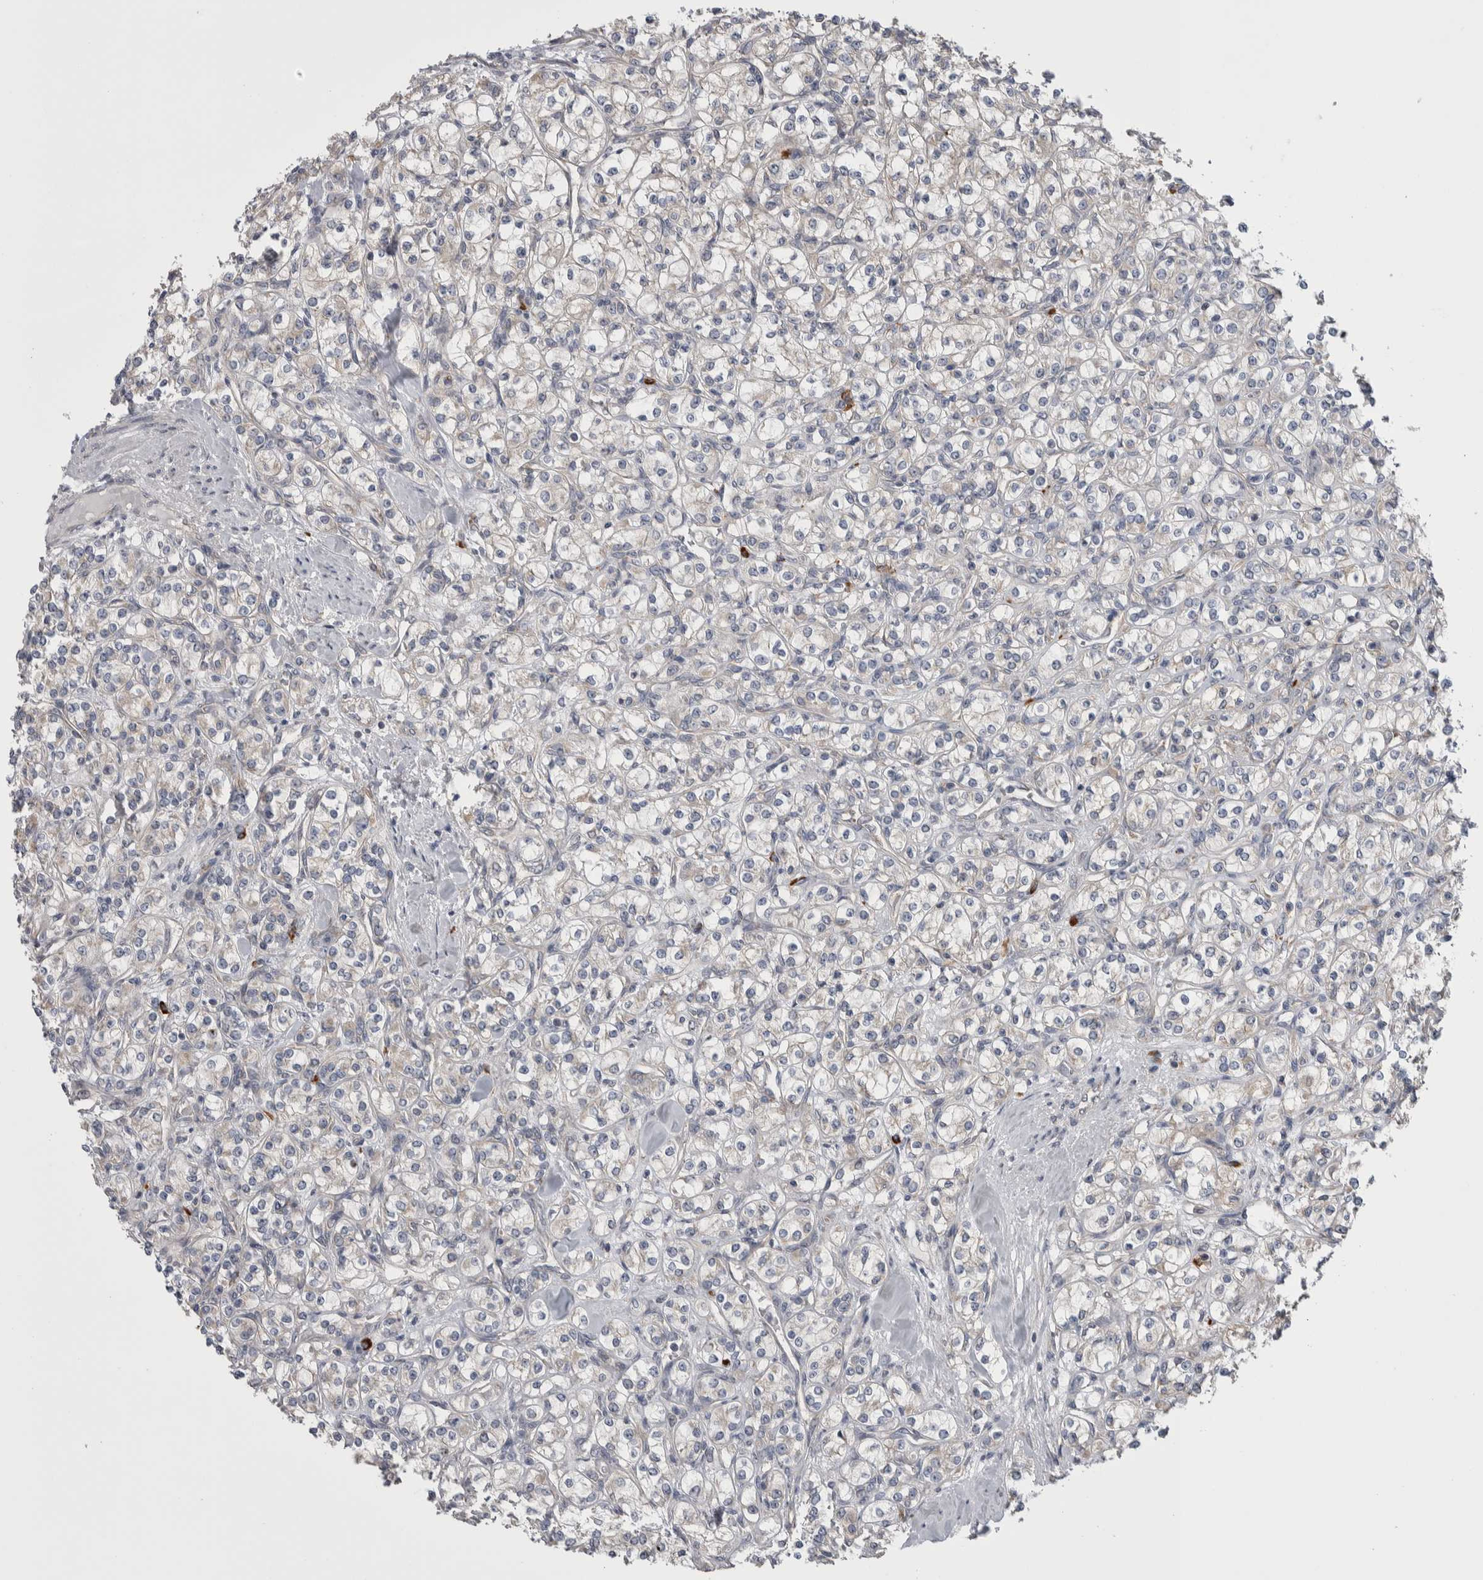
{"staining": {"intensity": "negative", "quantity": "none", "location": "none"}, "tissue": "renal cancer", "cell_type": "Tumor cells", "image_type": "cancer", "snomed": [{"axis": "morphology", "description": "Adenocarcinoma, NOS"}, {"axis": "topography", "description": "Kidney"}], "caption": "Renal adenocarcinoma stained for a protein using immunohistochemistry reveals no staining tumor cells.", "gene": "IBTK", "patient": {"sex": "male", "age": 77}}